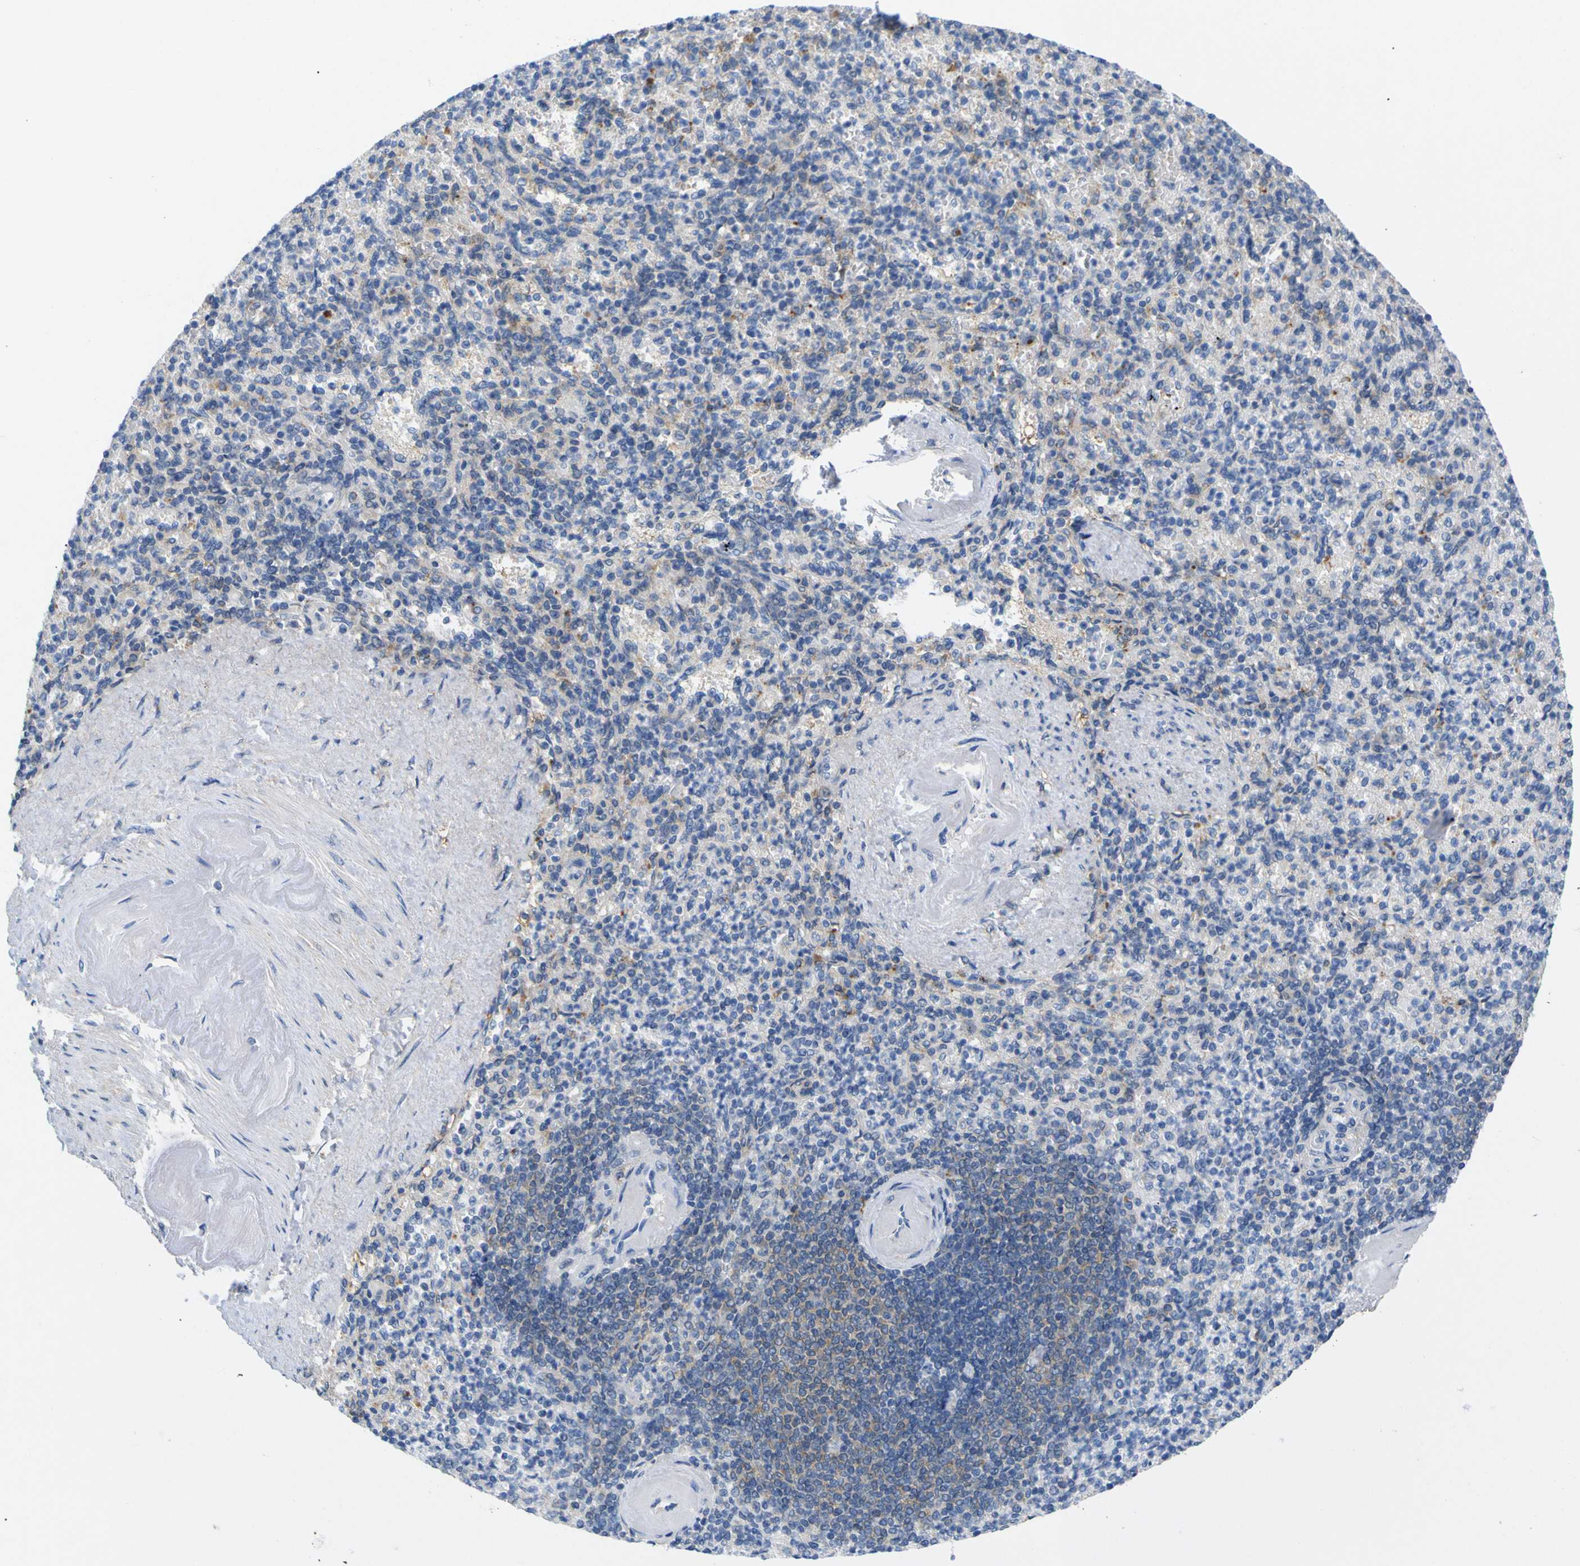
{"staining": {"intensity": "weak", "quantity": "<25%", "location": "cytoplasmic/membranous"}, "tissue": "spleen", "cell_type": "Cells in red pulp", "image_type": "normal", "snomed": [{"axis": "morphology", "description": "Normal tissue, NOS"}, {"axis": "topography", "description": "Spleen"}], "caption": "Protein analysis of unremarkable spleen exhibits no significant positivity in cells in red pulp. (Immunohistochemistry, brightfield microscopy, high magnification).", "gene": "PEBP1", "patient": {"sex": "female", "age": 74}}